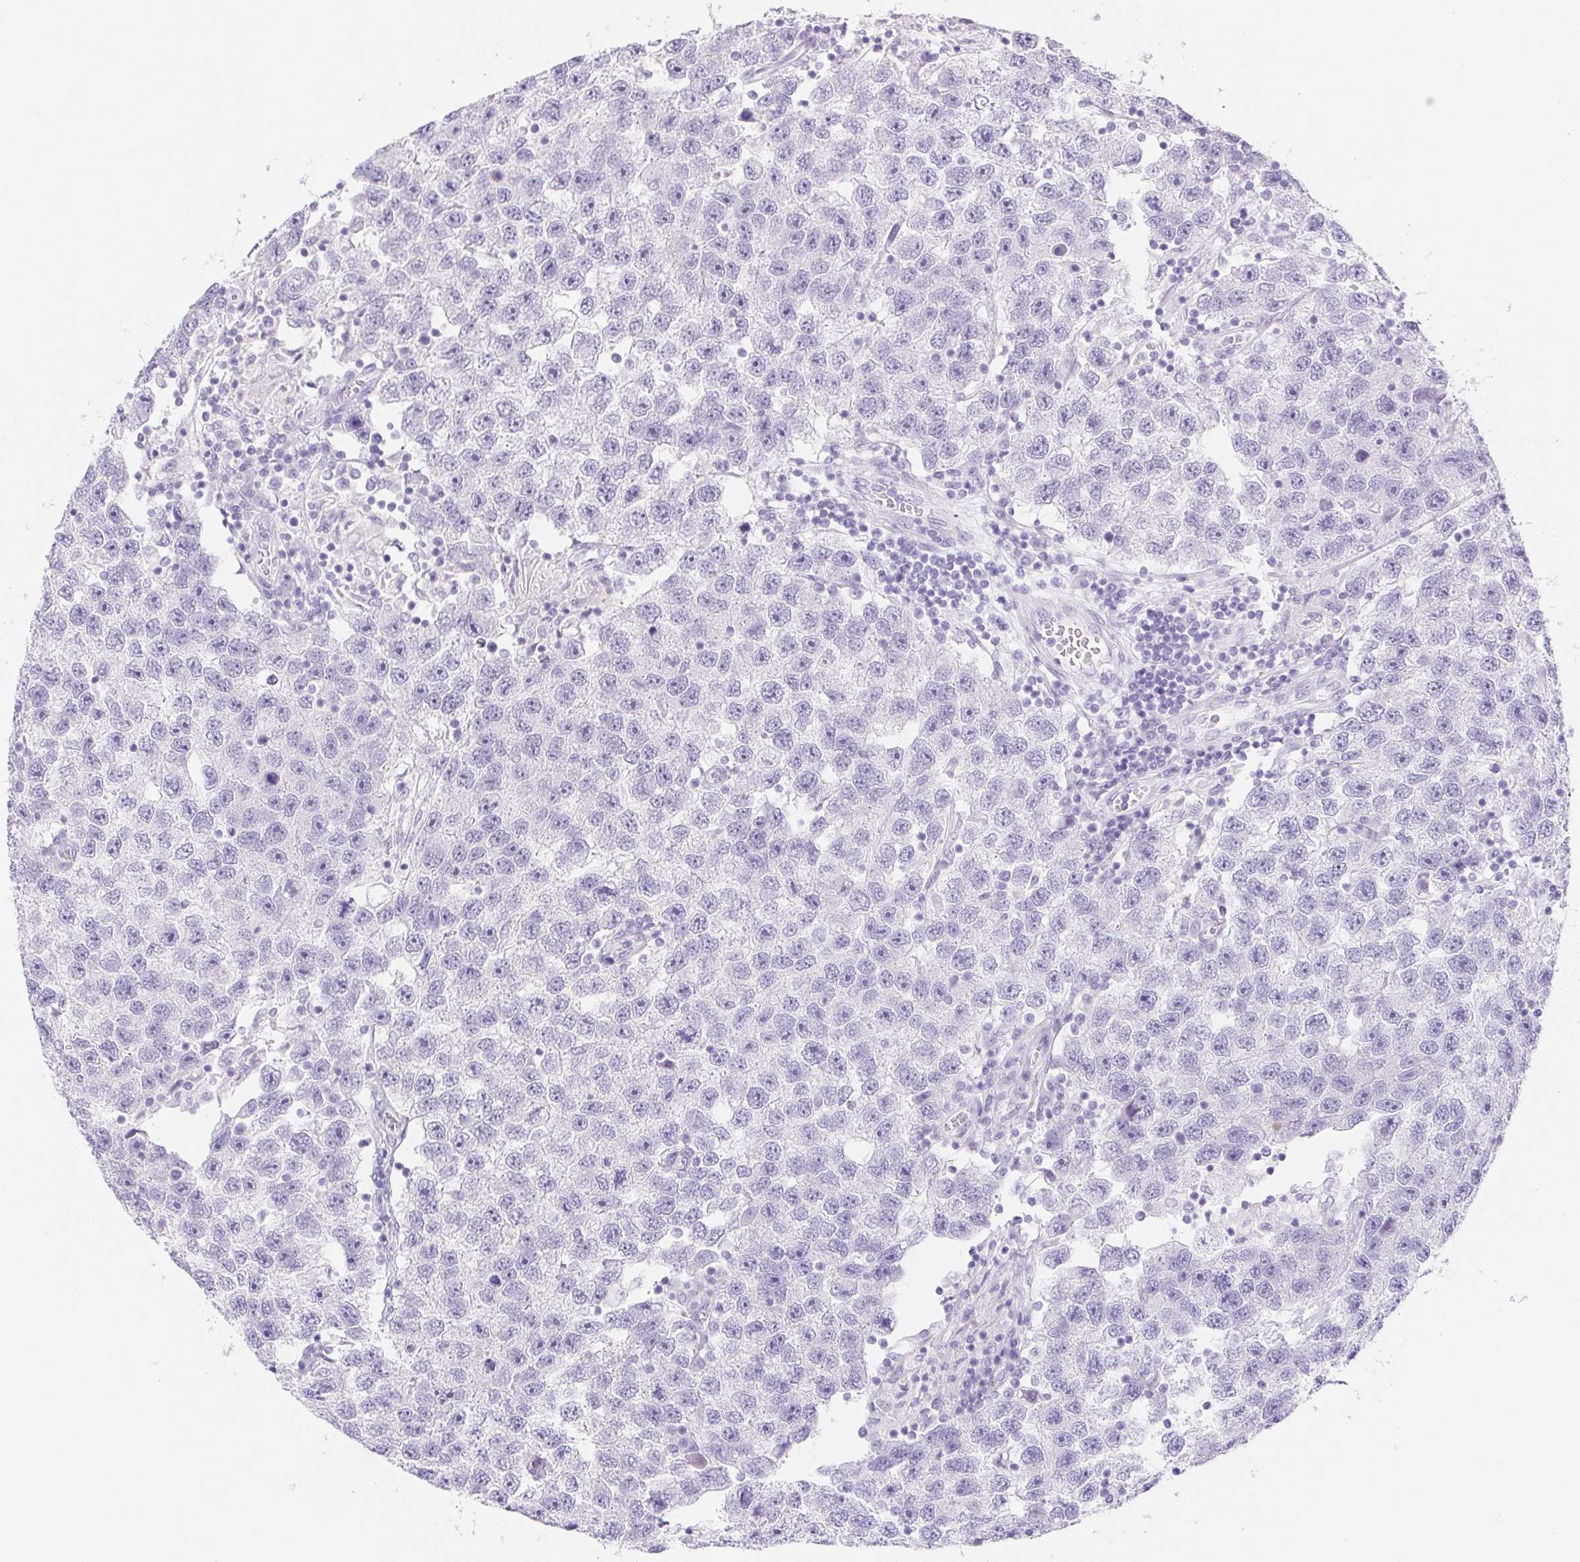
{"staining": {"intensity": "negative", "quantity": "none", "location": "none"}, "tissue": "testis cancer", "cell_type": "Tumor cells", "image_type": "cancer", "snomed": [{"axis": "morphology", "description": "Seminoma, NOS"}, {"axis": "topography", "description": "Testis"}], "caption": "Tumor cells are negative for brown protein staining in seminoma (testis).", "gene": "PNLIP", "patient": {"sex": "male", "age": 26}}